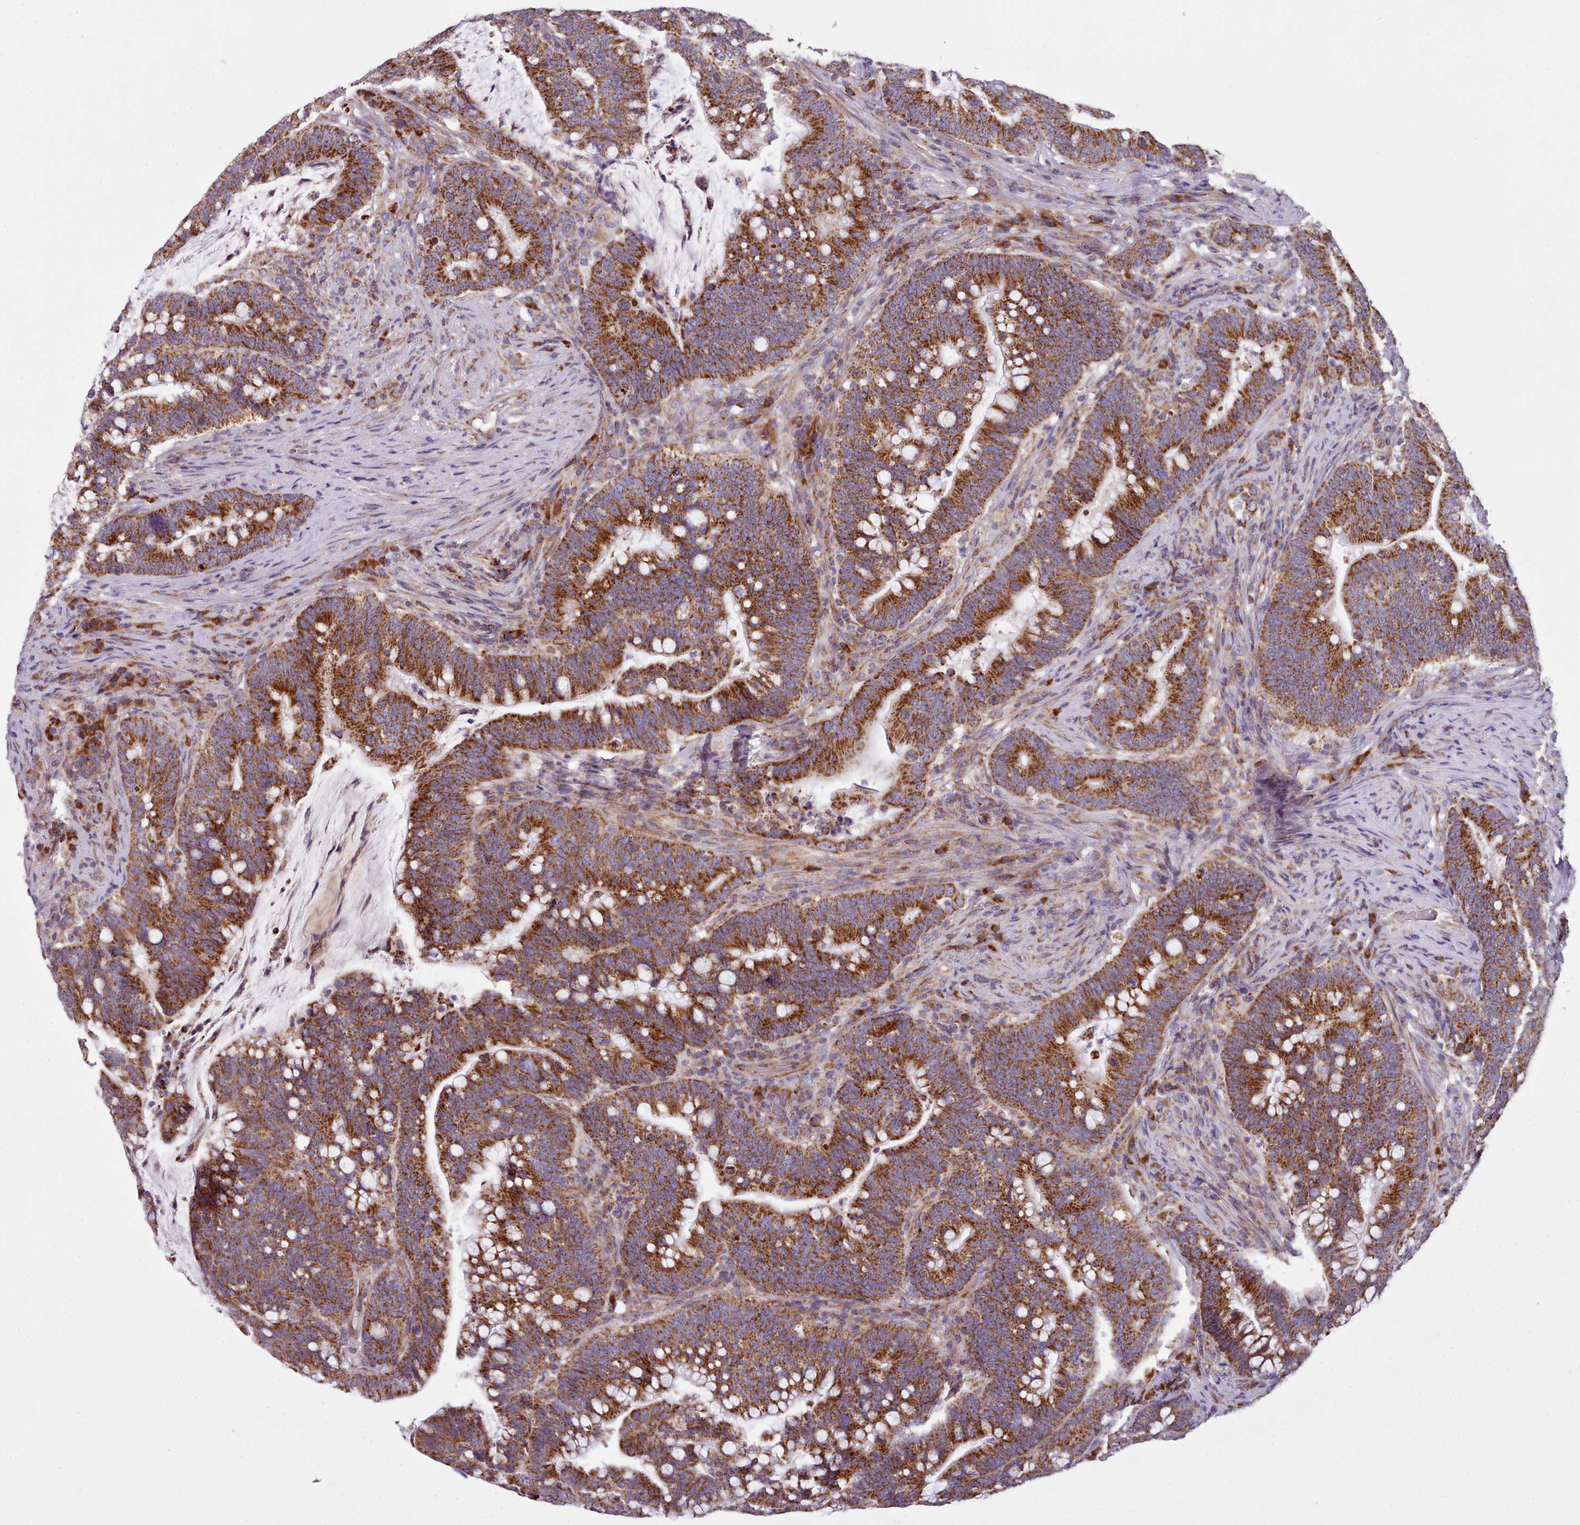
{"staining": {"intensity": "strong", "quantity": ">75%", "location": "cytoplasmic/membranous"}, "tissue": "colorectal cancer", "cell_type": "Tumor cells", "image_type": "cancer", "snomed": [{"axis": "morphology", "description": "Normal tissue, NOS"}, {"axis": "morphology", "description": "Adenocarcinoma, NOS"}, {"axis": "topography", "description": "Colon"}], "caption": "The histopathology image displays immunohistochemical staining of colorectal cancer. There is strong cytoplasmic/membranous staining is identified in approximately >75% of tumor cells.", "gene": "SRP54", "patient": {"sex": "female", "age": 66}}